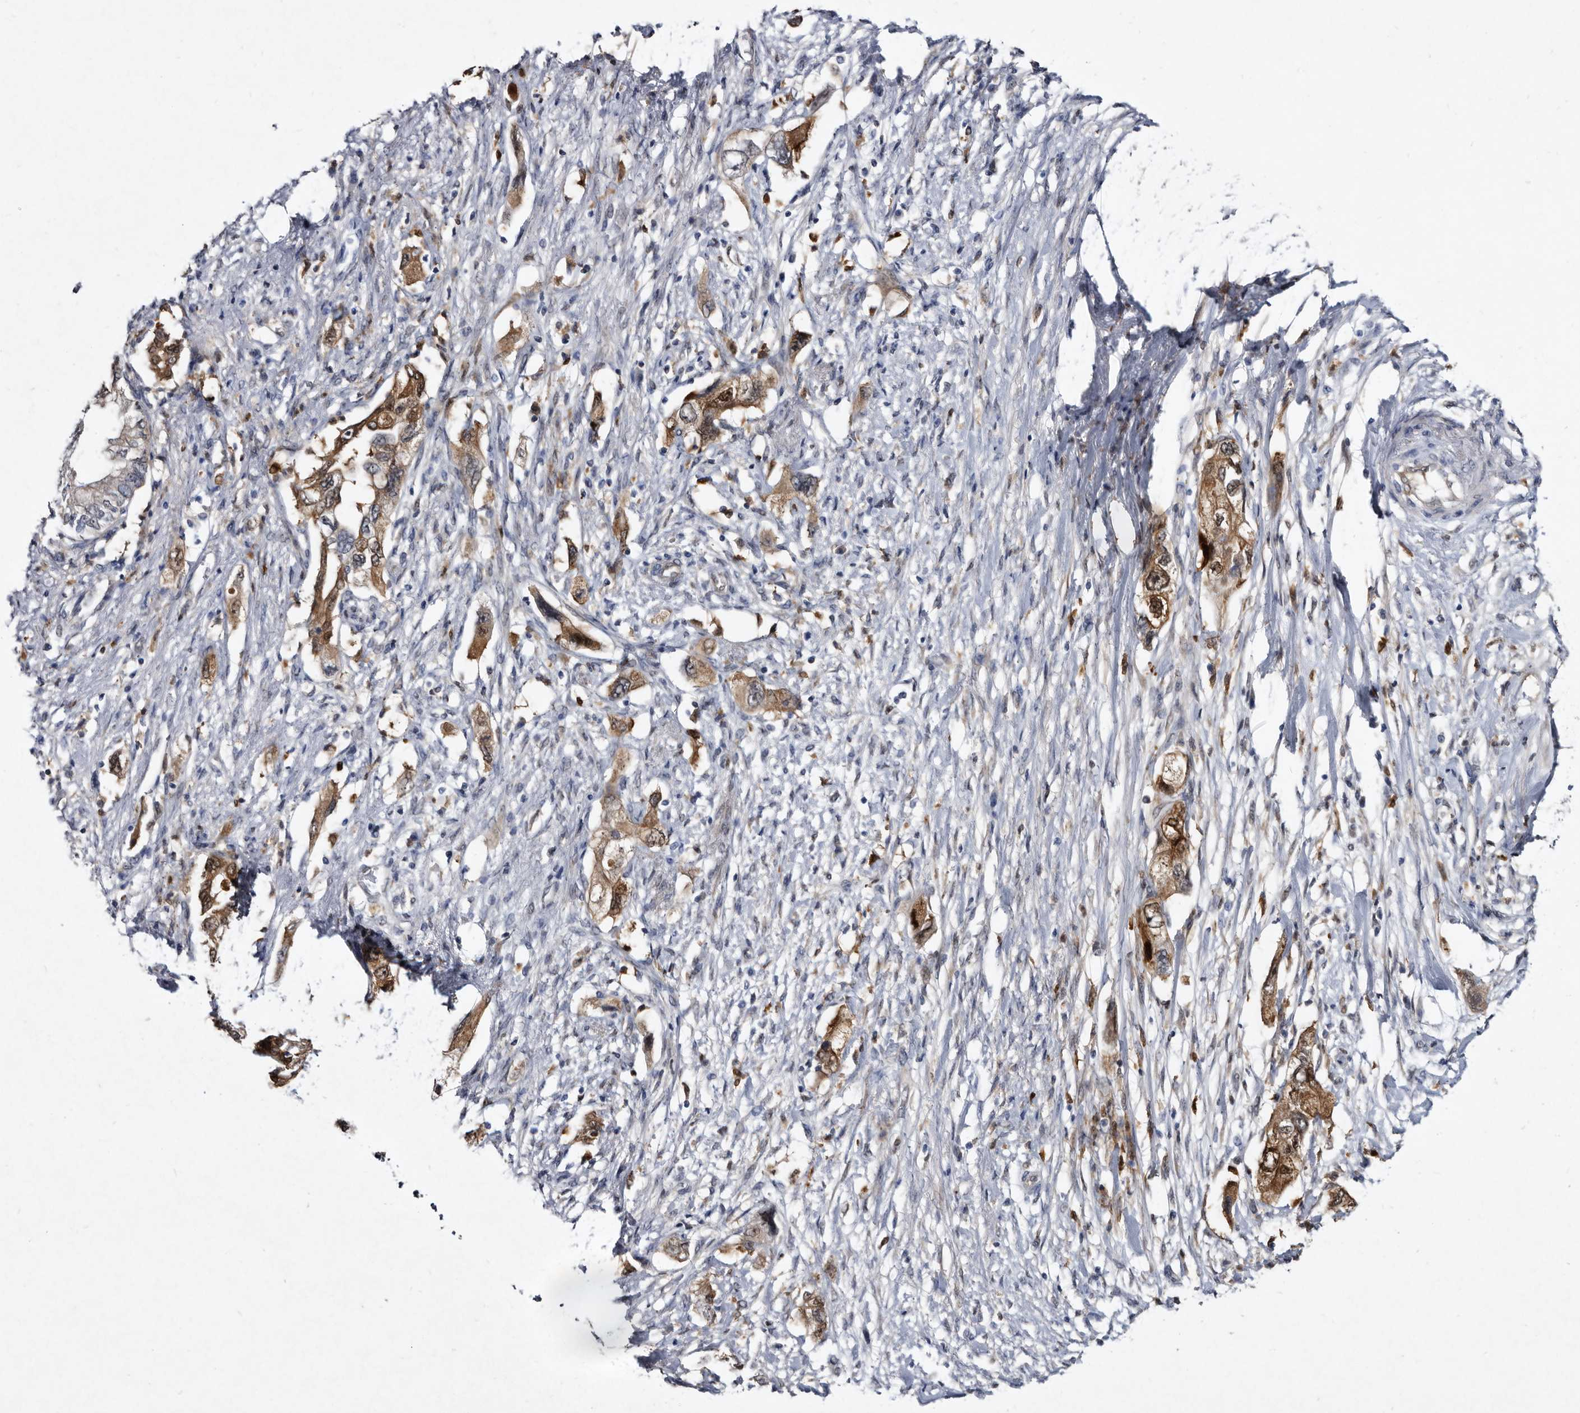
{"staining": {"intensity": "moderate", "quantity": ">75%", "location": "cytoplasmic/membranous"}, "tissue": "pancreatic cancer", "cell_type": "Tumor cells", "image_type": "cancer", "snomed": [{"axis": "morphology", "description": "Adenocarcinoma, NOS"}, {"axis": "topography", "description": "Pancreas"}], "caption": "DAB immunohistochemical staining of pancreatic cancer demonstrates moderate cytoplasmic/membranous protein staining in approximately >75% of tumor cells. Nuclei are stained in blue.", "gene": "SERPINB8", "patient": {"sex": "female", "age": 73}}